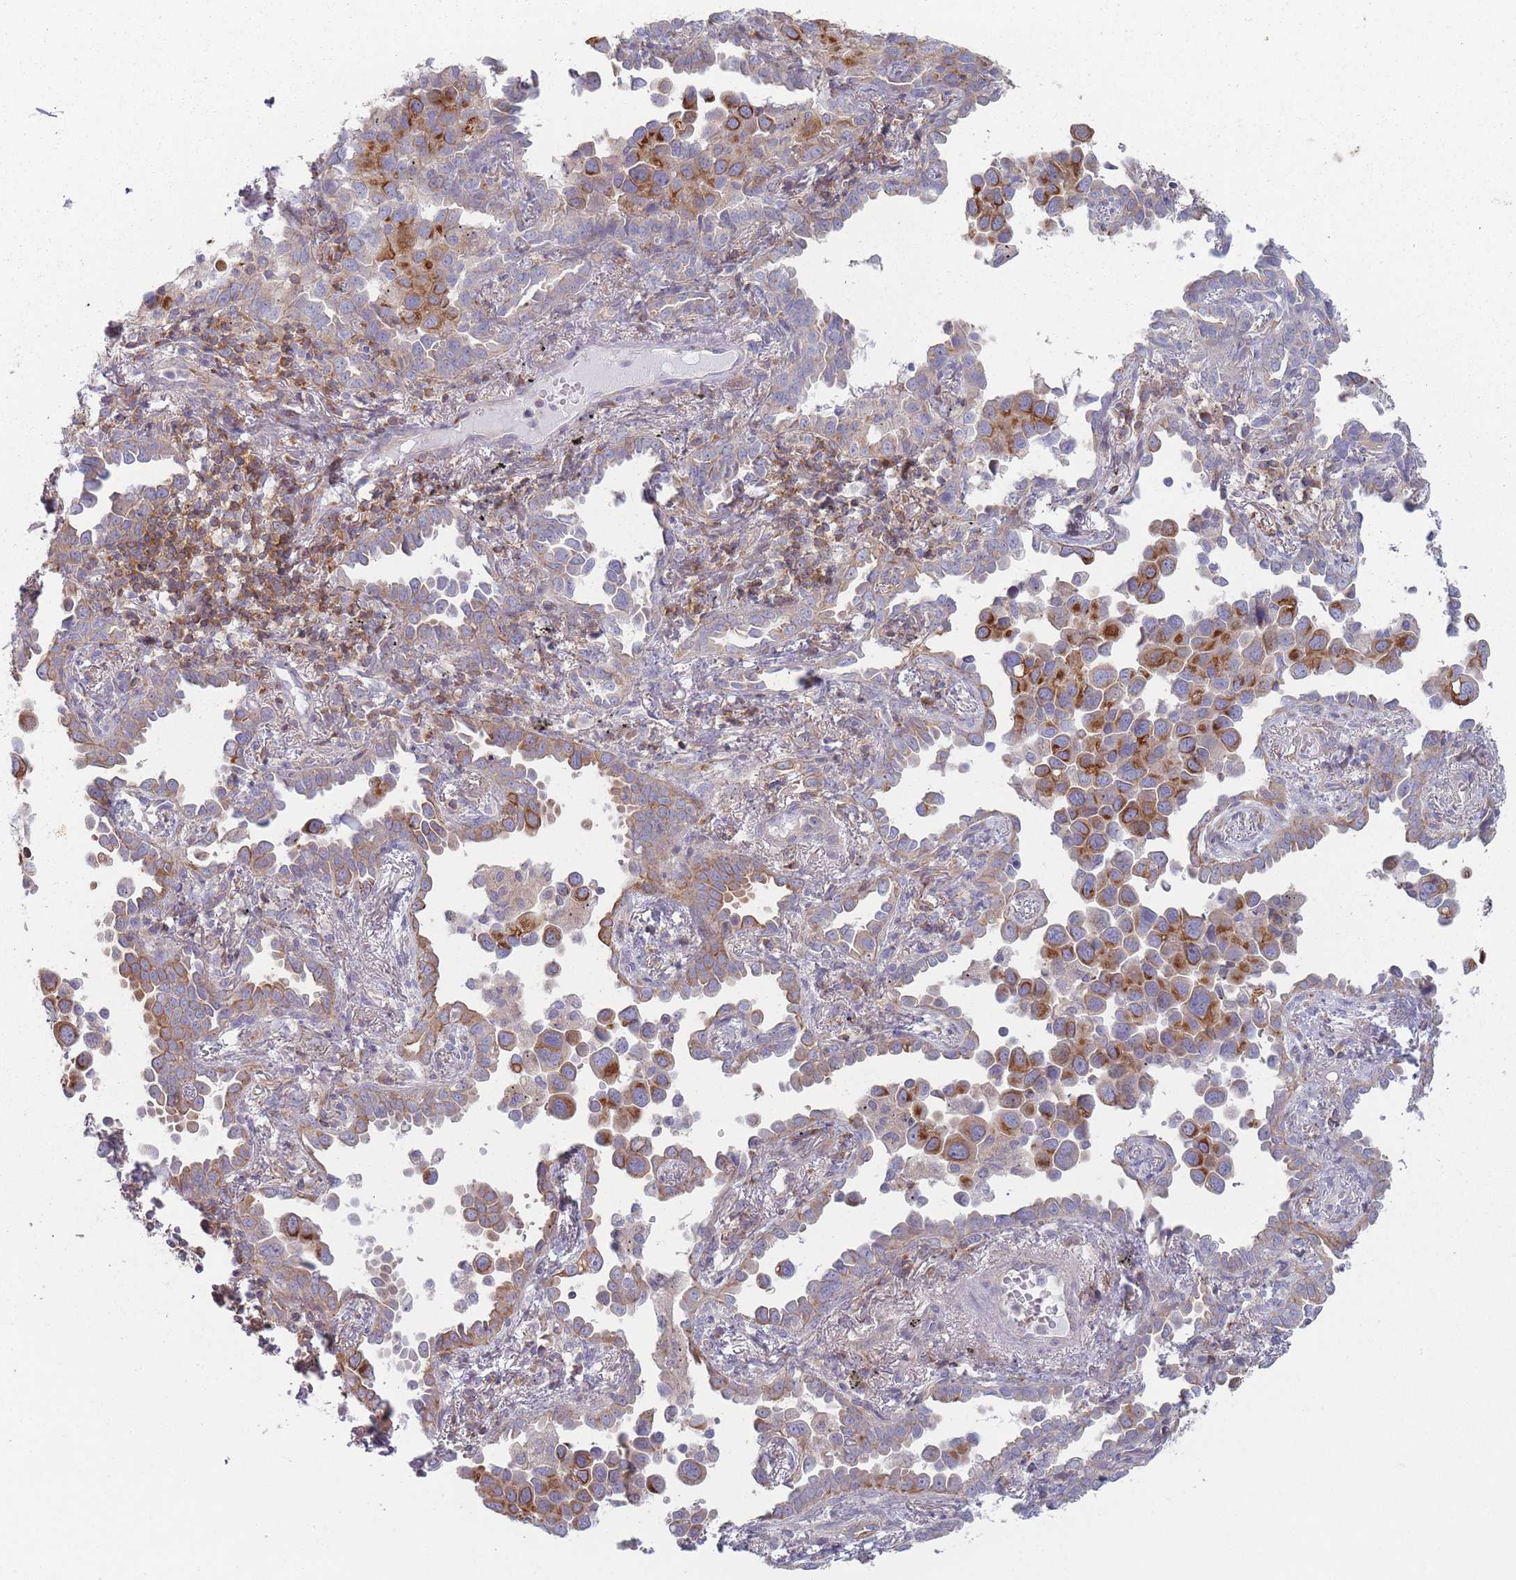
{"staining": {"intensity": "weak", "quantity": "25%-75%", "location": "cytoplasmic/membranous"}, "tissue": "lung cancer", "cell_type": "Tumor cells", "image_type": "cancer", "snomed": [{"axis": "morphology", "description": "Adenocarcinoma, NOS"}, {"axis": "topography", "description": "Lung"}], "caption": "Human lung adenocarcinoma stained with a protein marker shows weak staining in tumor cells.", "gene": "HSBP1L1", "patient": {"sex": "male", "age": 67}}